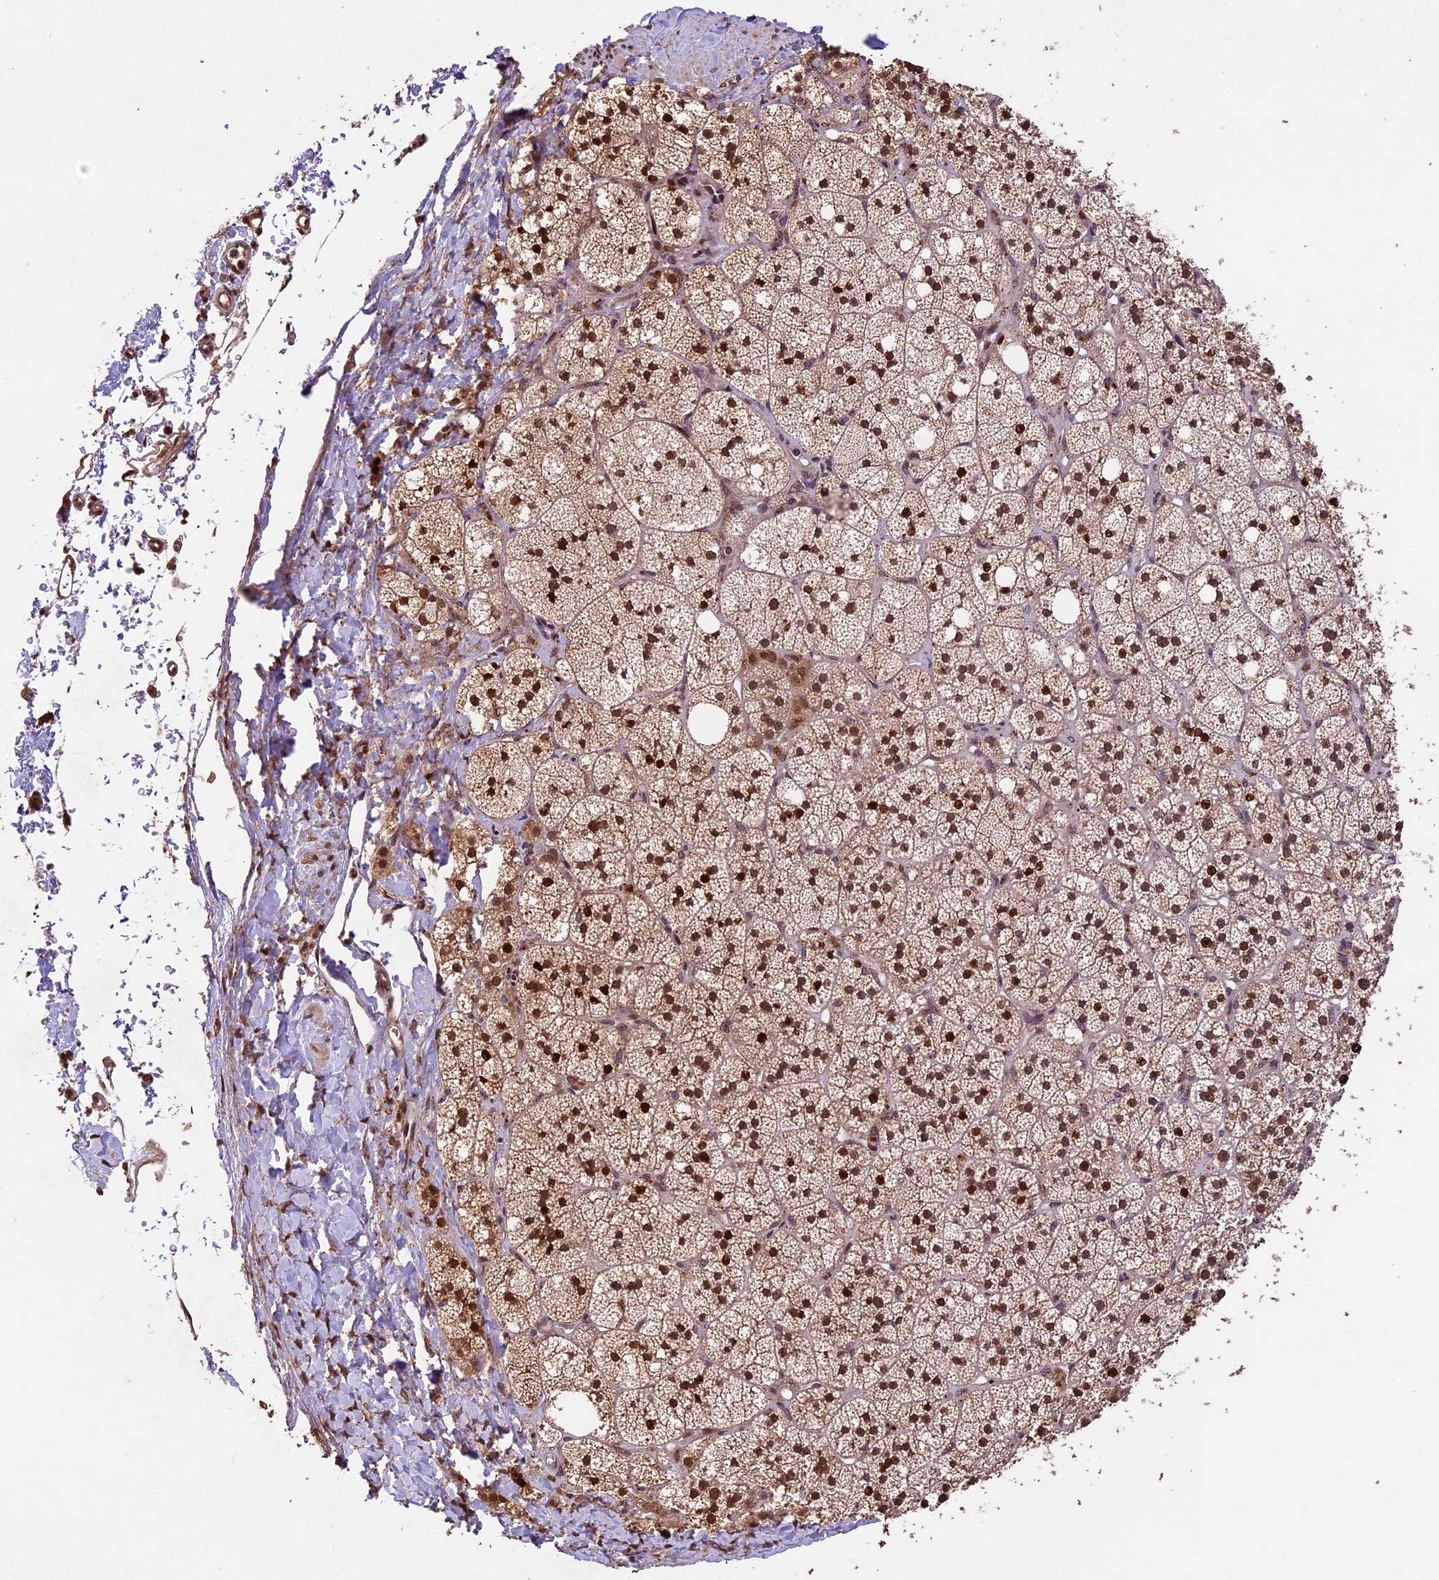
{"staining": {"intensity": "strong", "quantity": ">75%", "location": "cytoplasmic/membranous,nuclear"}, "tissue": "adrenal gland", "cell_type": "Glandular cells", "image_type": "normal", "snomed": [{"axis": "morphology", "description": "Normal tissue, NOS"}, {"axis": "topography", "description": "Adrenal gland"}], "caption": "High-power microscopy captured an IHC micrograph of normal adrenal gland, revealing strong cytoplasmic/membranous,nuclear positivity in approximately >75% of glandular cells.", "gene": "CDKN2AIP", "patient": {"sex": "male", "age": 61}}